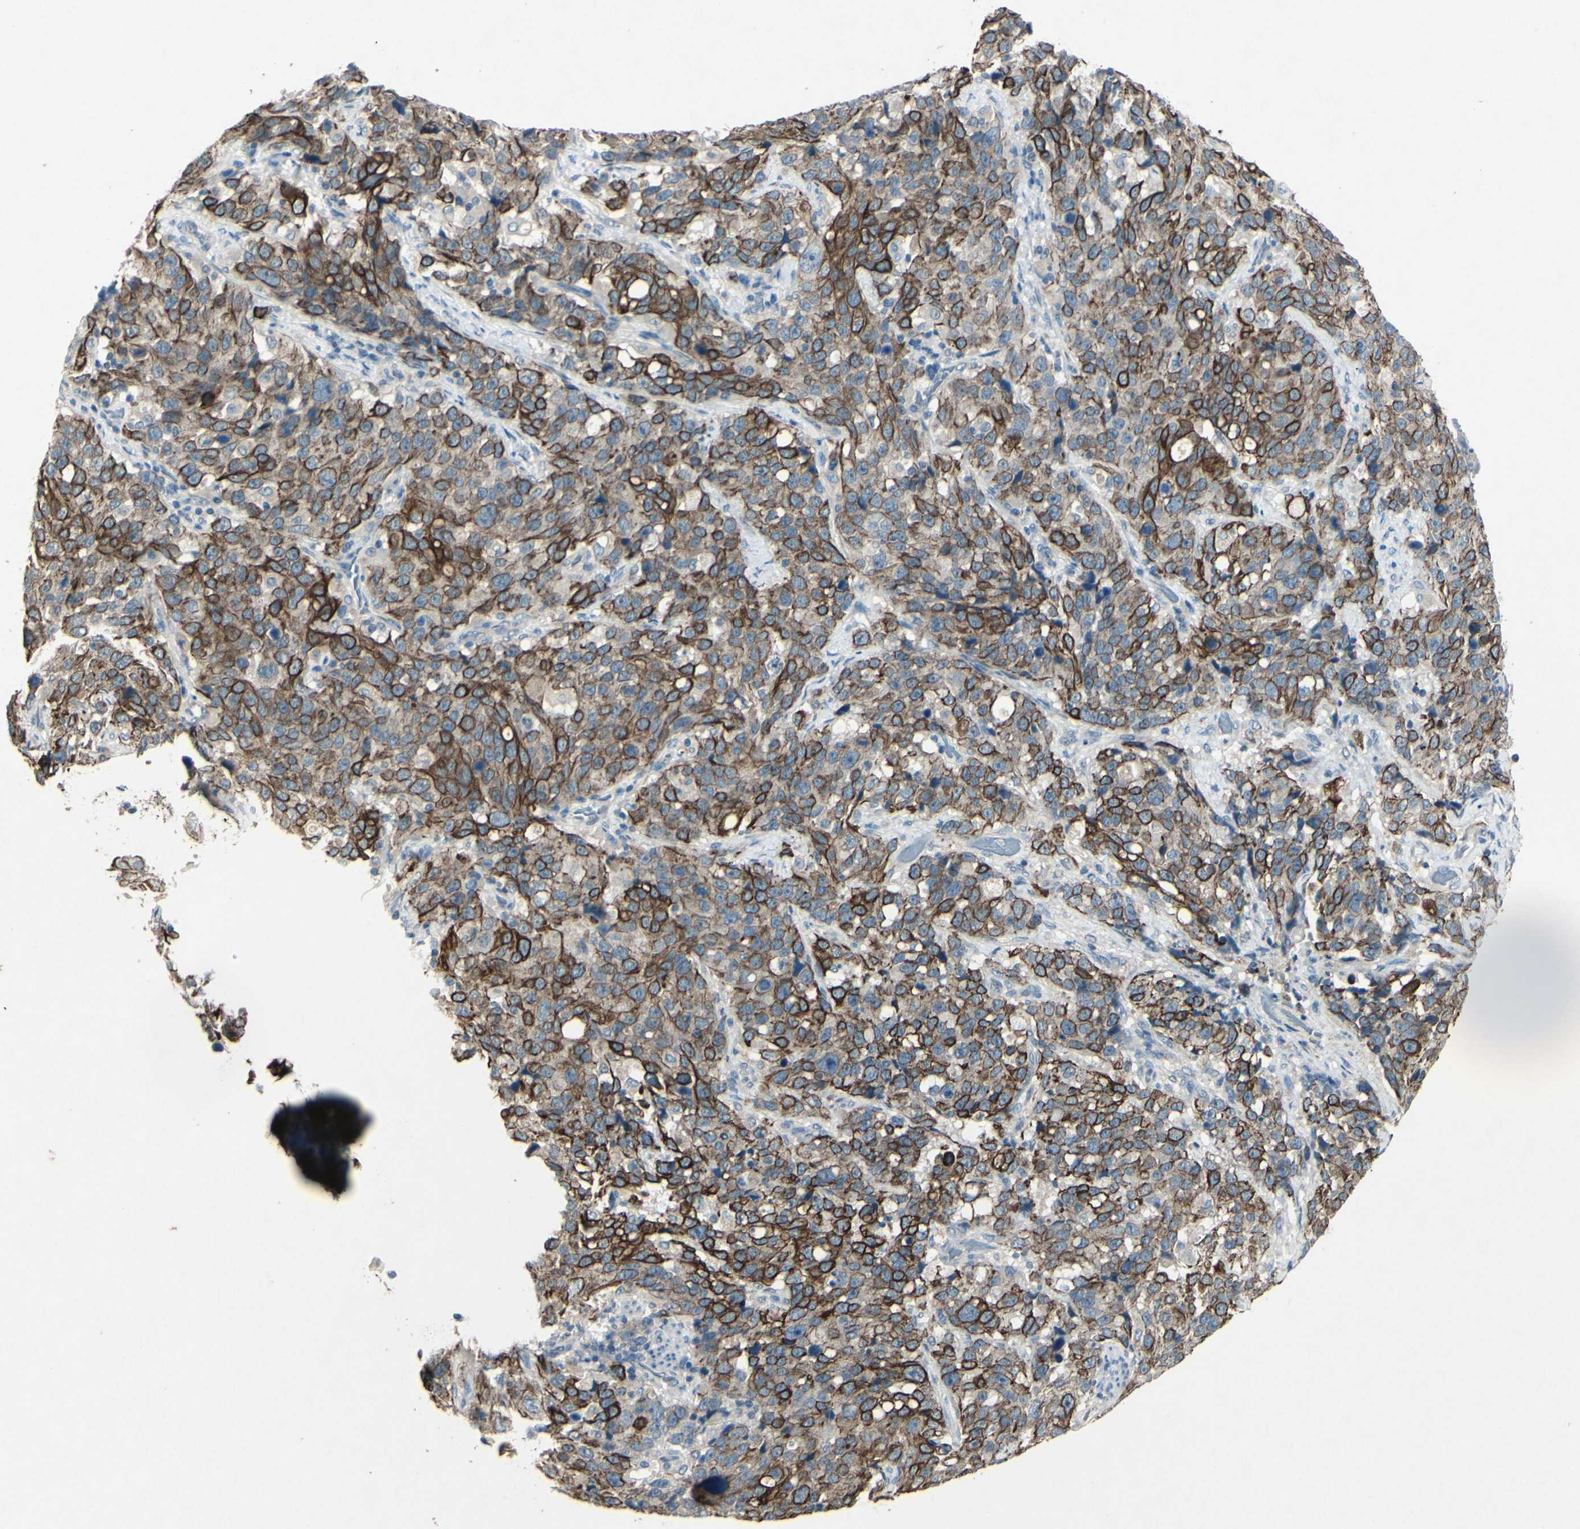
{"staining": {"intensity": "strong", "quantity": "25%-75%", "location": "cytoplasmic/membranous"}, "tissue": "stomach cancer", "cell_type": "Tumor cells", "image_type": "cancer", "snomed": [{"axis": "morphology", "description": "Normal tissue, NOS"}, {"axis": "morphology", "description": "Adenocarcinoma, NOS"}, {"axis": "topography", "description": "Stomach"}], "caption": "Tumor cells show high levels of strong cytoplasmic/membranous expression in approximately 25%-75% of cells in stomach cancer (adenocarcinoma).", "gene": "TIMM21", "patient": {"sex": "male", "age": 48}}